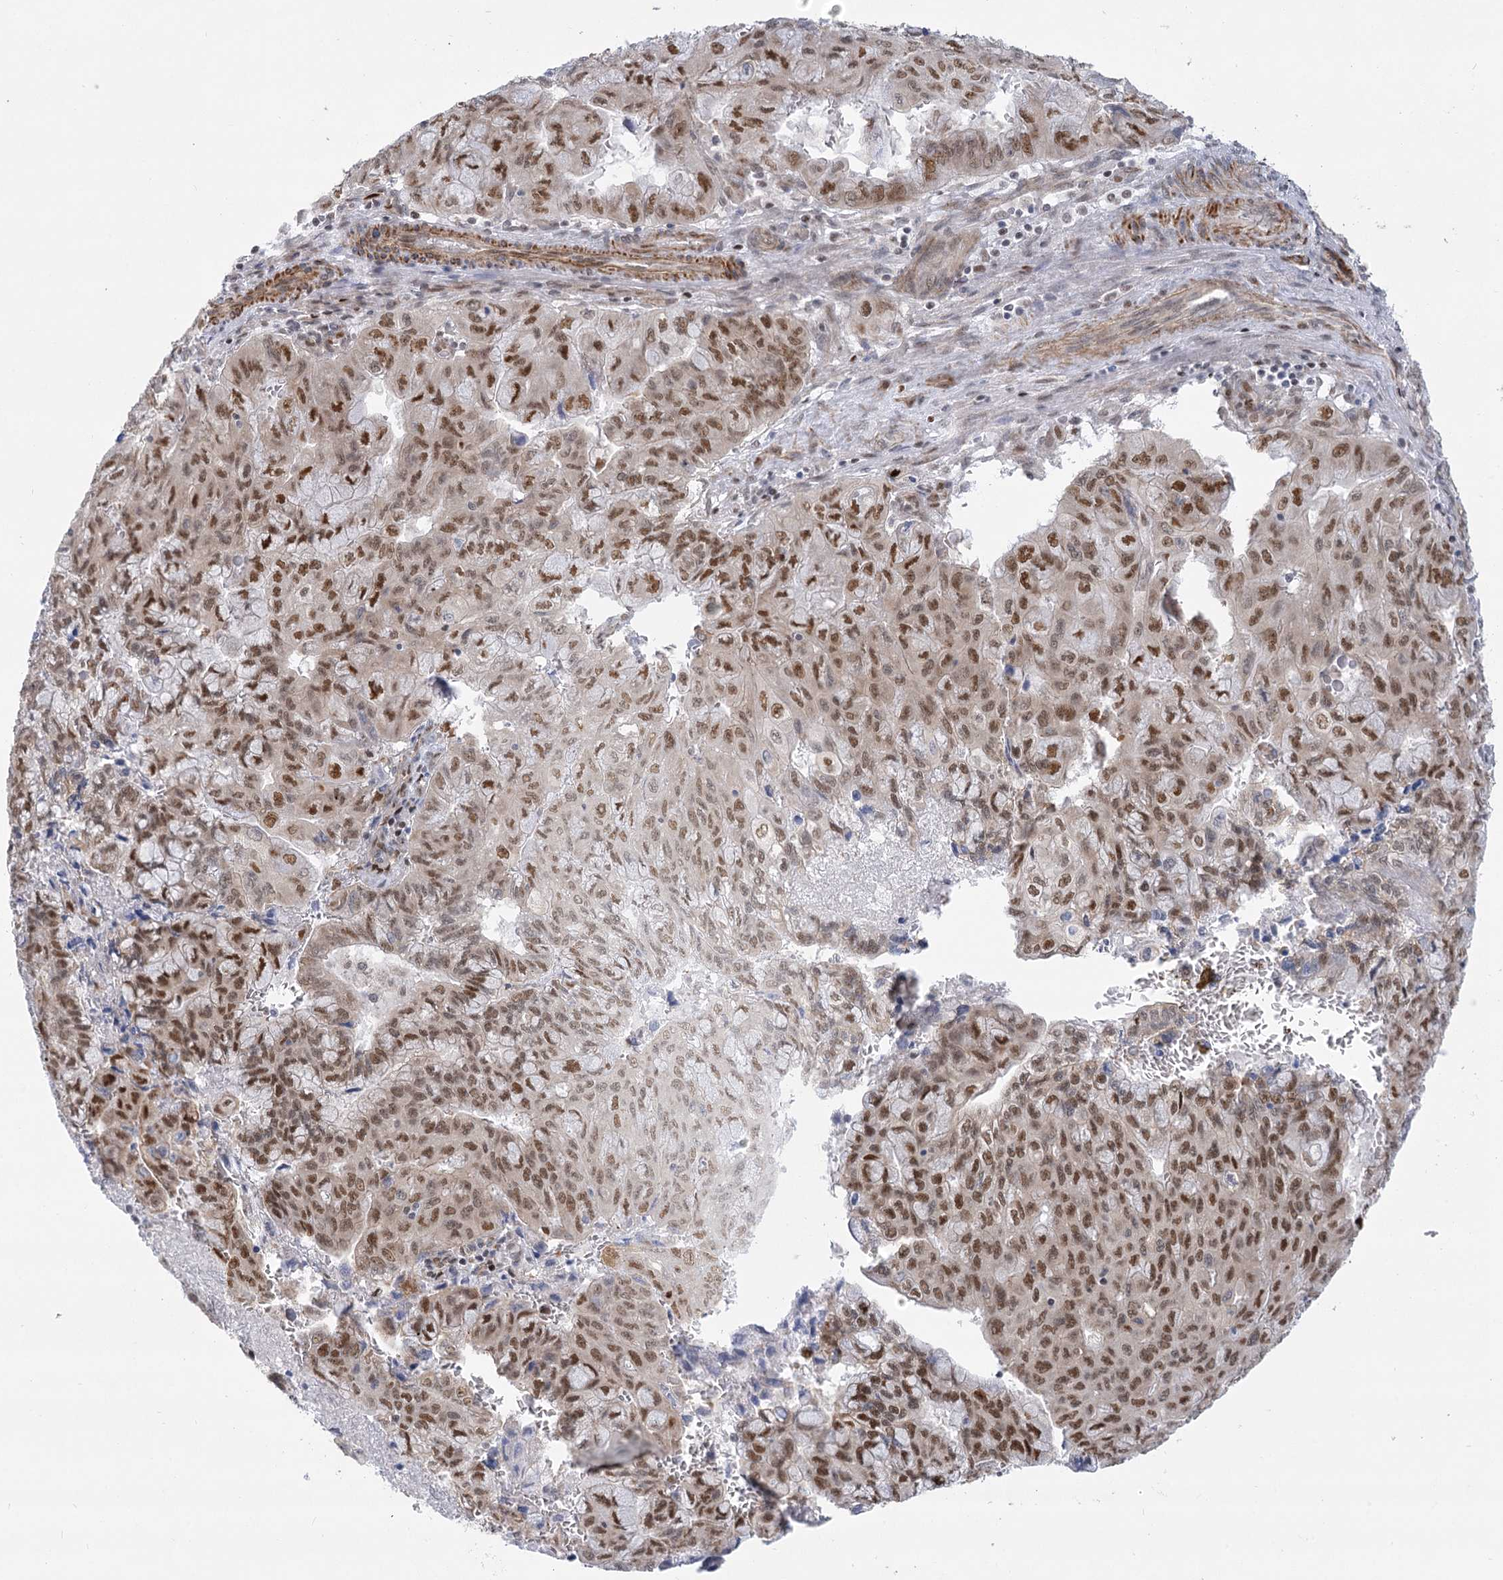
{"staining": {"intensity": "moderate", "quantity": ">75%", "location": "nuclear"}, "tissue": "pancreatic cancer", "cell_type": "Tumor cells", "image_type": "cancer", "snomed": [{"axis": "morphology", "description": "Adenocarcinoma, NOS"}, {"axis": "topography", "description": "Pancreas"}], "caption": "Pancreatic cancer (adenocarcinoma) stained with a brown dye demonstrates moderate nuclear positive positivity in approximately >75% of tumor cells.", "gene": "ARSI", "patient": {"sex": "male", "age": 51}}